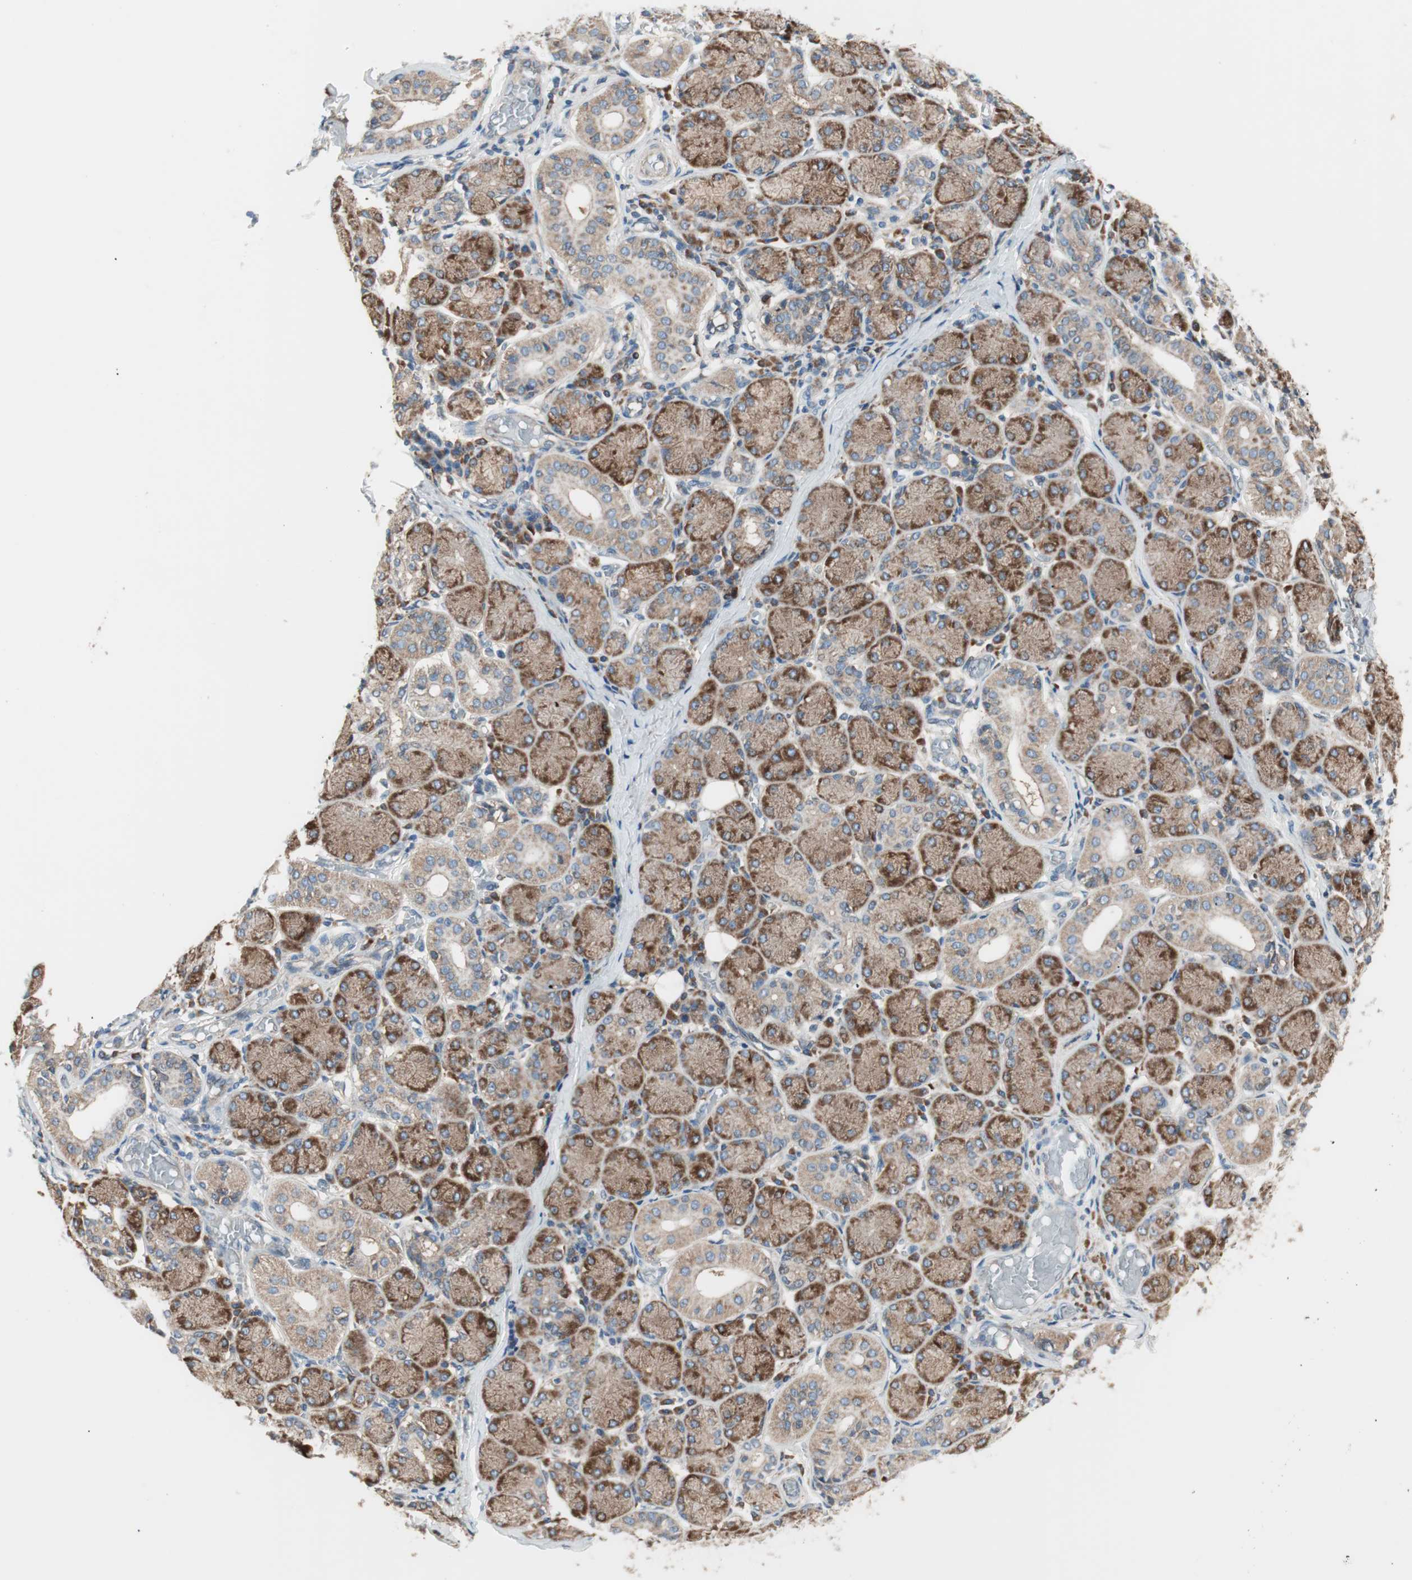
{"staining": {"intensity": "strong", "quantity": ">75%", "location": "cytoplasmic/membranous"}, "tissue": "salivary gland", "cell_type": "Glandular cells", "image_type": "normal", "snomed": [{"axis": "morphology", "description": "Normal tissue, NOS"}, {"axis": "topography", "description": "Salivary gland"}], "caption": "Protein staining of unremarkable salivary gland displays strong cytoplasmic/membranous expression in about >75% of glandular cells. (DAB (3,3'-diaminobenzidine) IHC with brightfield microscopy, high magnification).", "gene": "RAB5A", "patient": {"sex": "female", "age": 24}}